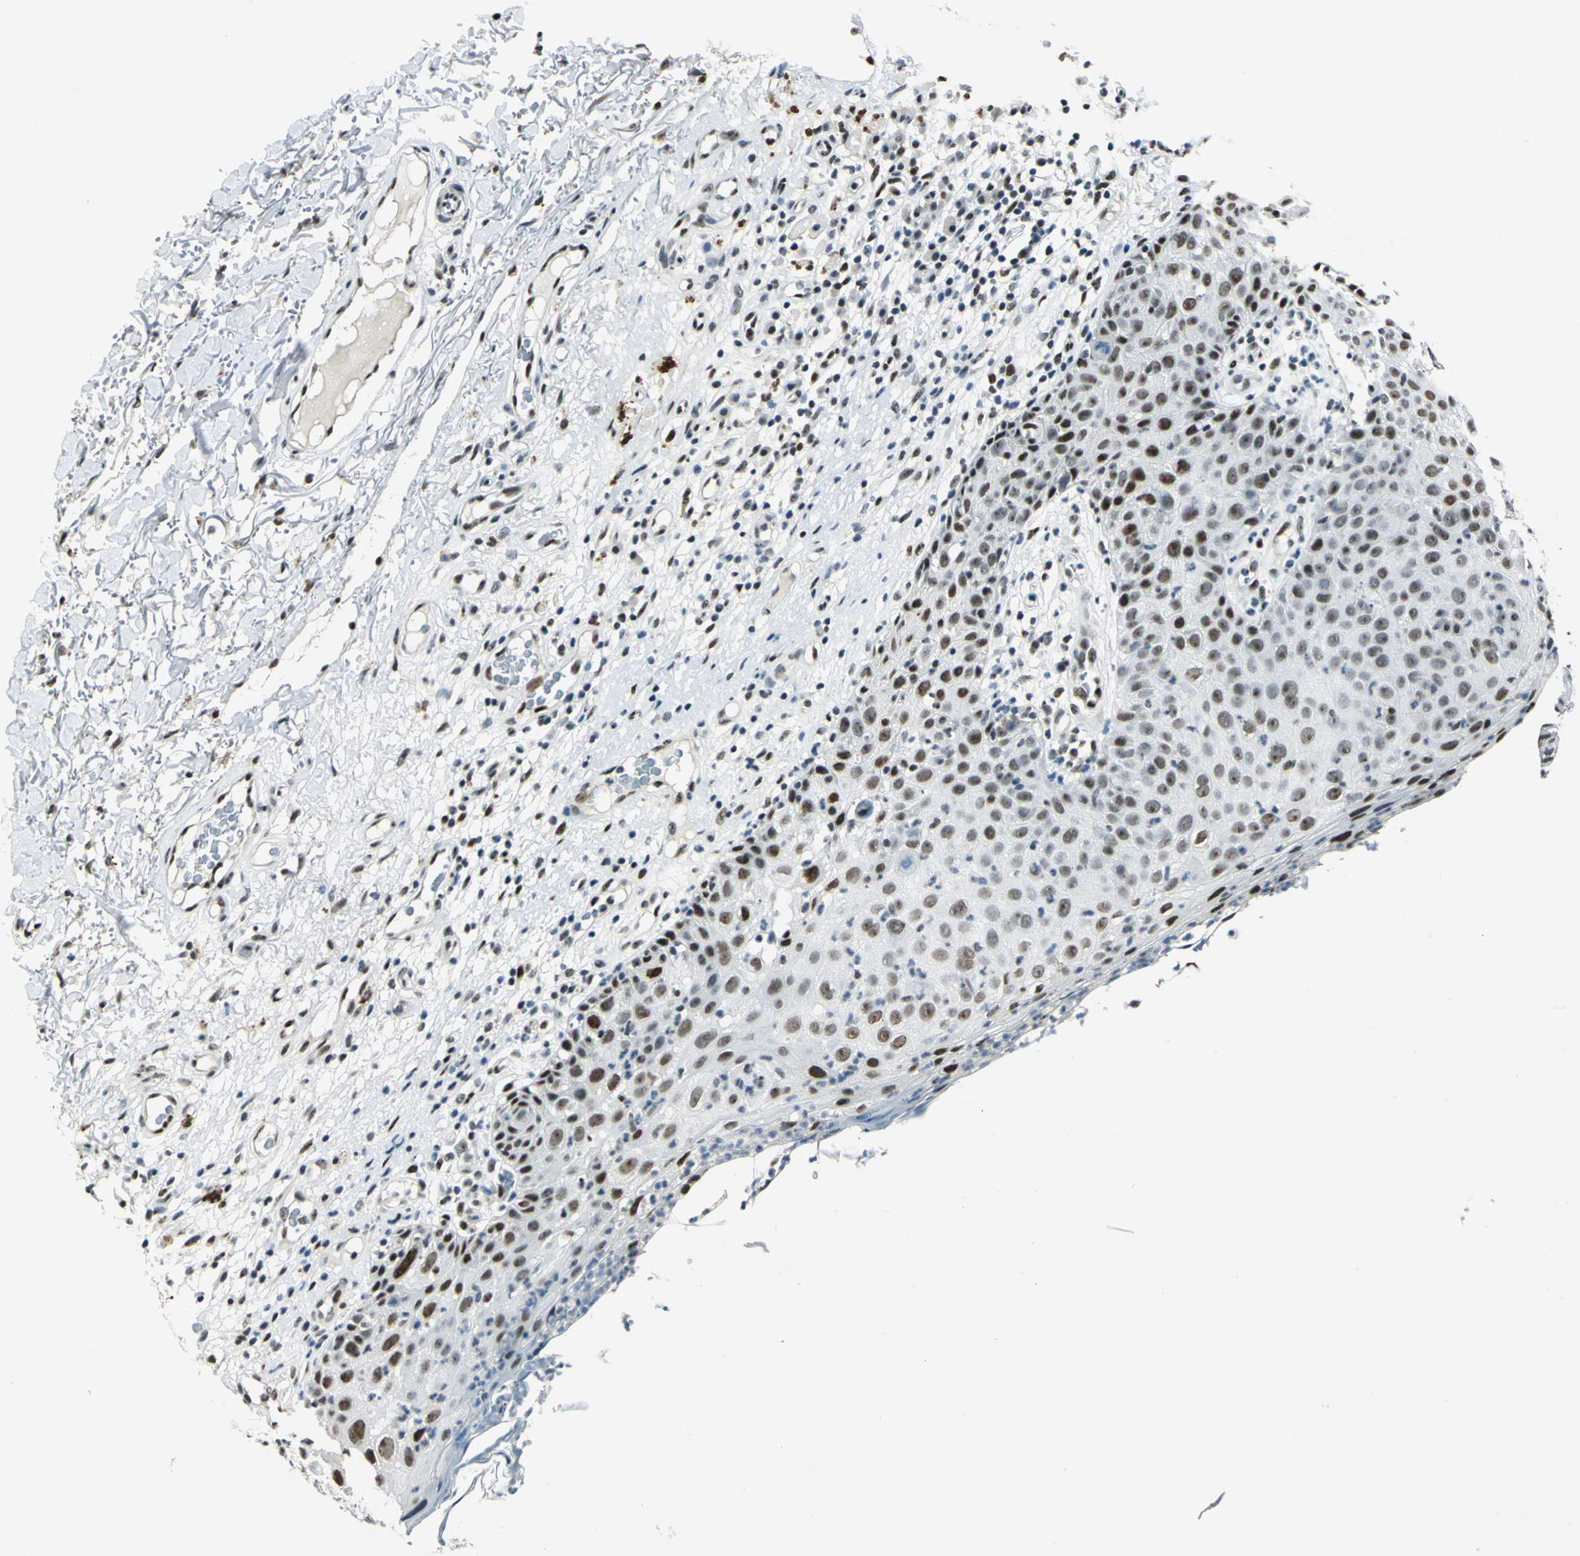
{"staining": {"intensity": "strong", "quantity": ">75%", "location": "nuclear"}, "tissue": "skin cancer", "cell_type": "Tumor cells", "image_type": "cancer", "snomed": [{"axis": "morphology", "description": "Squamous cell carcinoma, NOS"}, {"axis": "topography", "description": "Skin"}], "caption": "Brown immunohistochemical staining in skin cancer demonstrates strong nuclear expression in about >75% of tumor cells.", "gene": "KAT6B", "patient": {"sex": "male", "age": 87}}